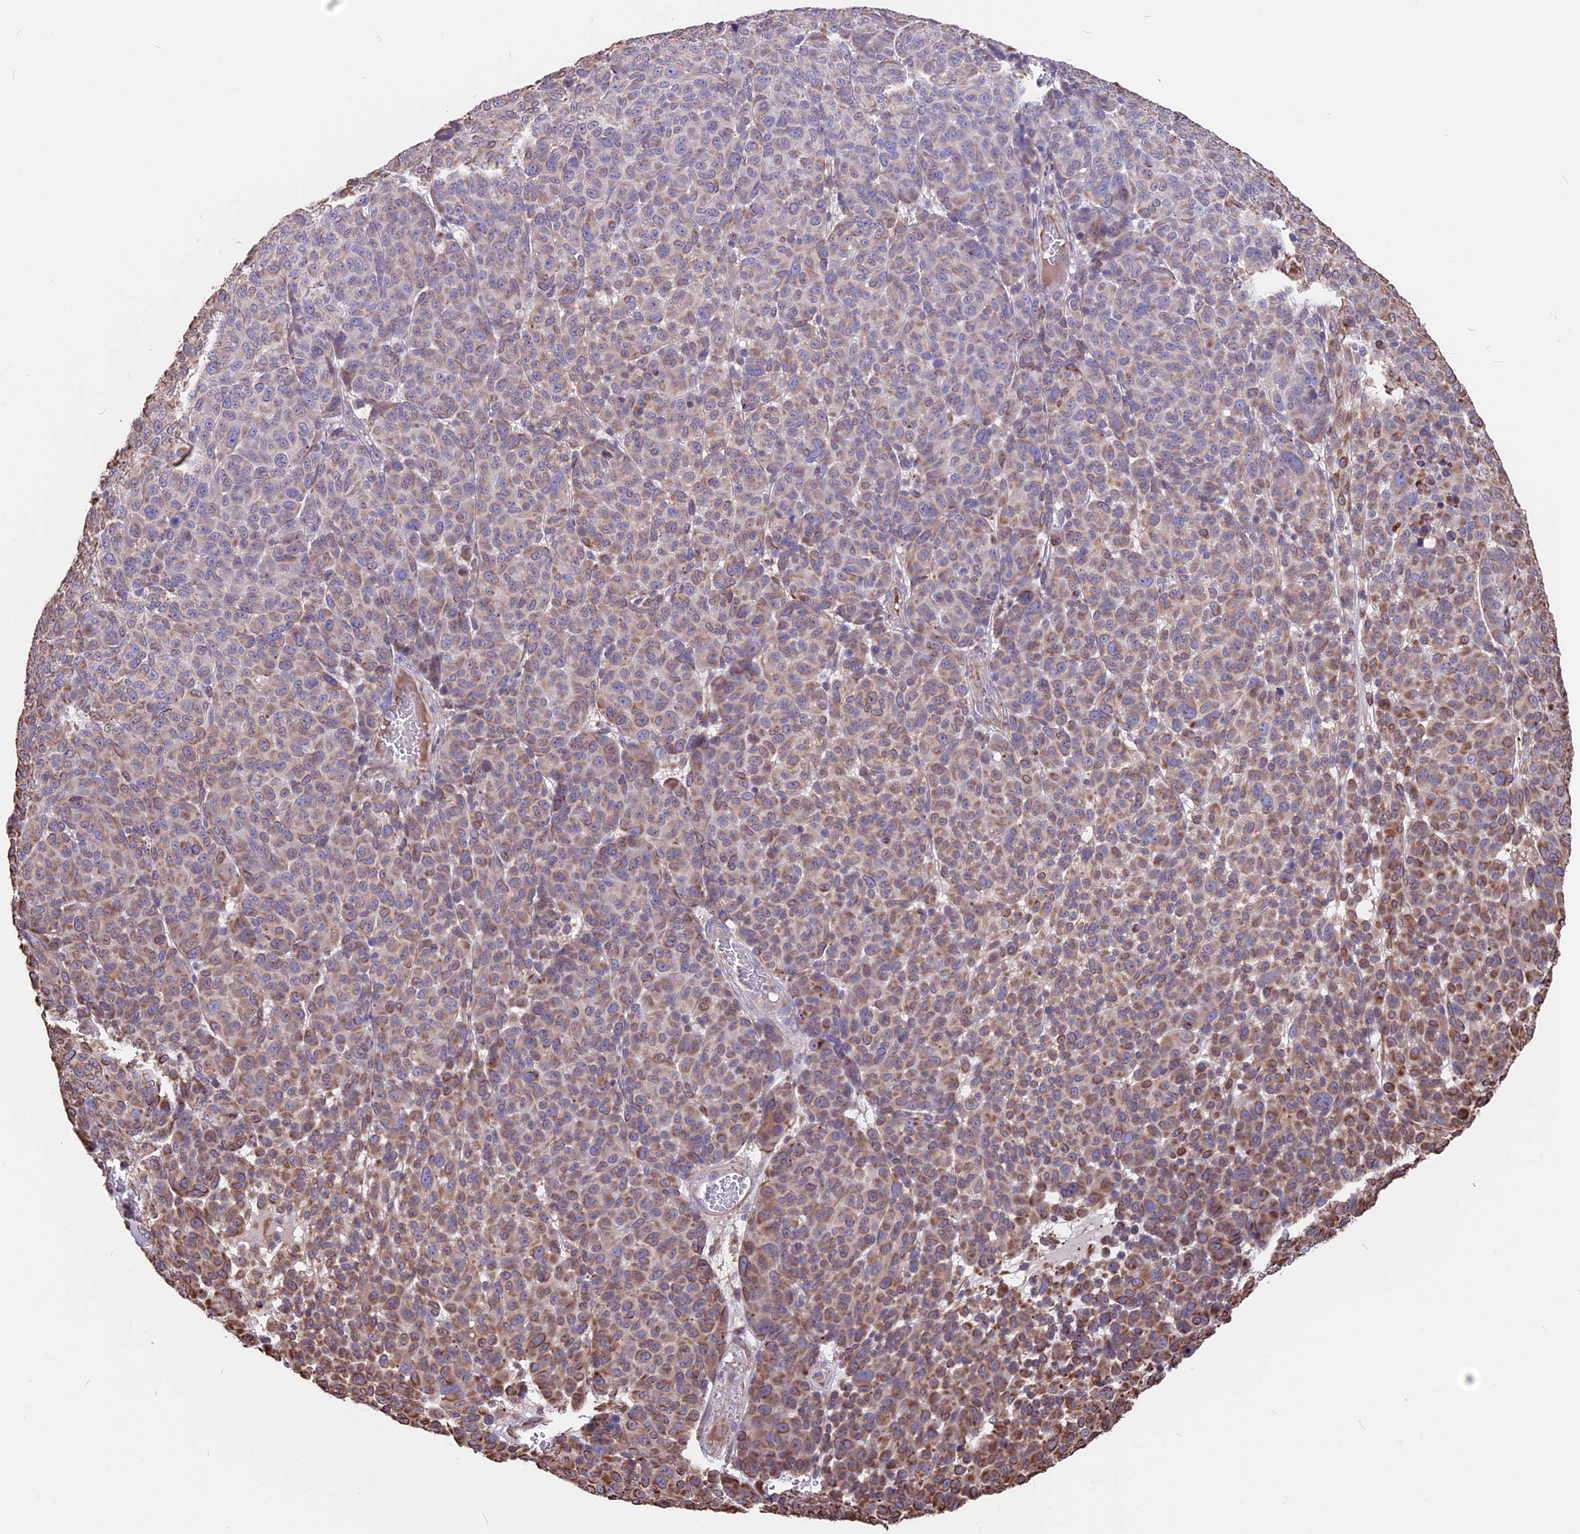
{"staining": {"intensity": "moderate", "quantity": ">75%", "location": "cytoplasmic/membranous"}, "tissue": "melanoma", "cell_type": "Tumor cells", "image_type": "cancer", "snomed": [{"axis": "morphology", "description": "Malignant melanoma, NOS"}, {"axis": "topography", "description": "Skin"}], "caption": "A brown stain labels moderate cytoplasmic/membranous expression of a protein in human melanoma tumor cells.", "gene": "SEH1L", "patient": {"sex": "male", "age": 49}}